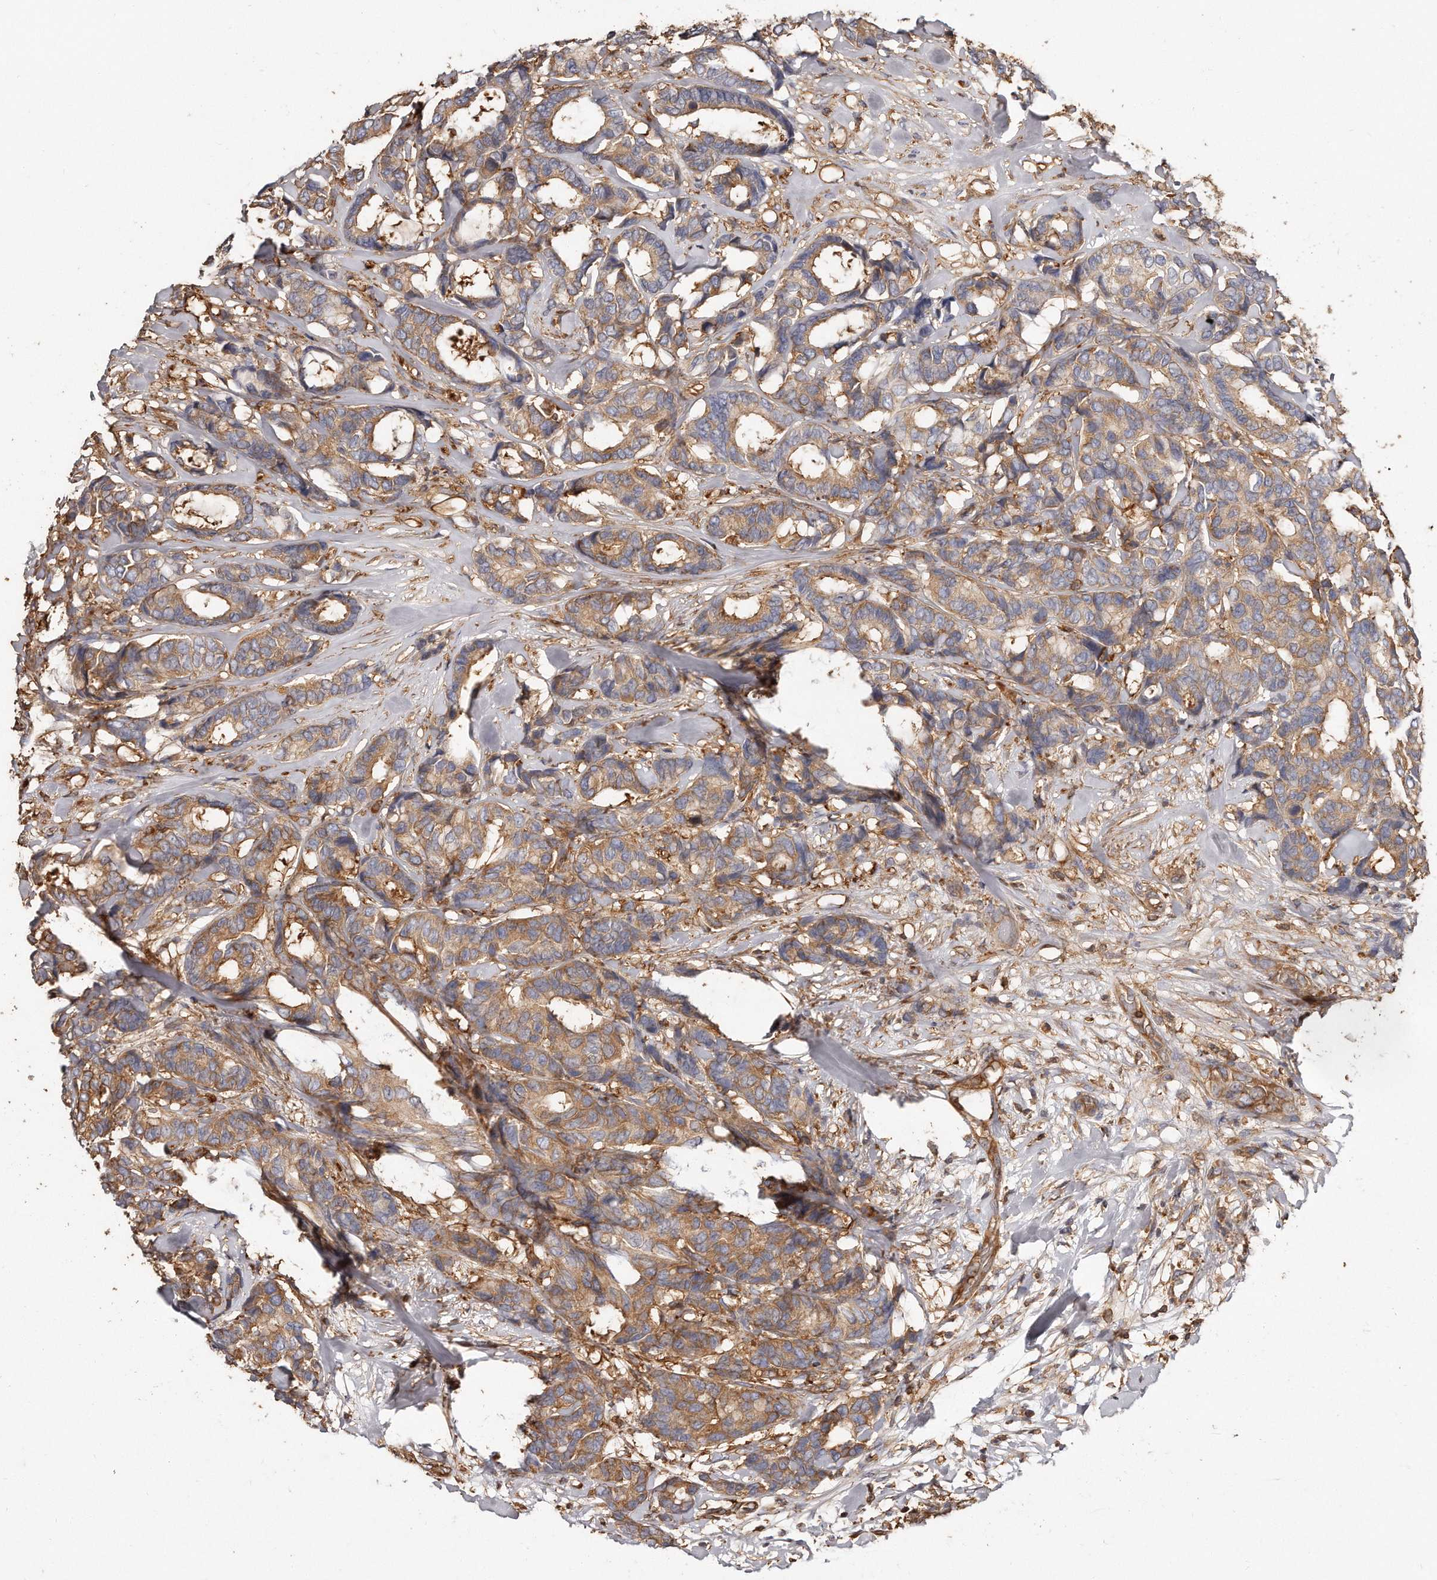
{"staining": {"intensity": "moderate", "quantity": ">75%", "location": "cytoplasmic/membranous"}, "tissue": "breast cancer", "cell_type": "Tumor cells", "image_type": "cancer", "snomed": [{"axis": "morphology", "description": "Duct carcinoma"}, {"axis": "topography", "description": "Breast"}], "caption": "This photomicrograph demonstrates breast cancer (intraductal carcinoma) stained with IHC to label a protein in brown. The cytoplasmic/membranous of tumor cells show moderate positivity for the protein. Nuclei are counter-stained blue.", "gene": "CAP1", "patient": {"sex": "female", "age": 87}}